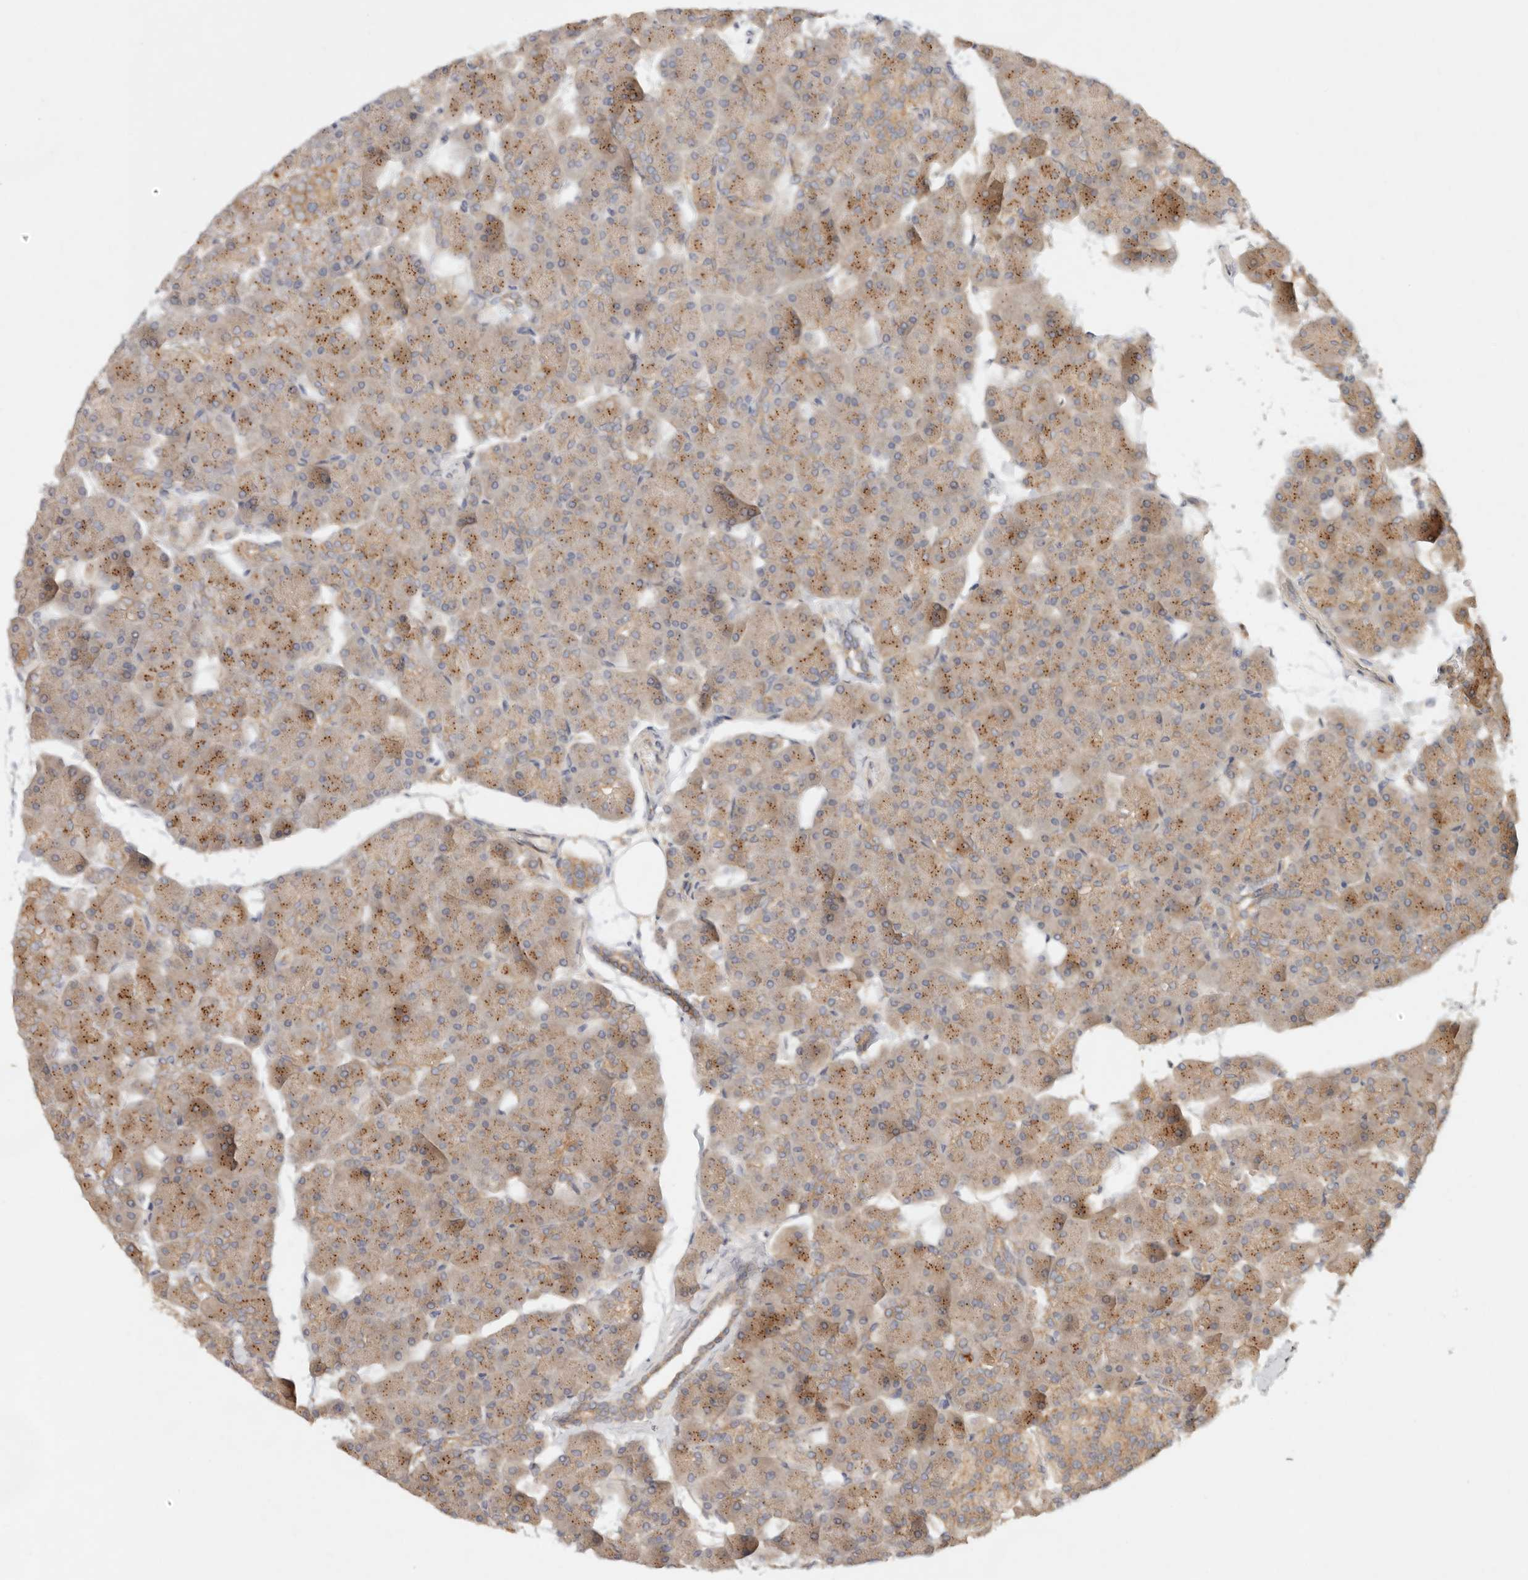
{"staining": {"intensity": "moderate", "quantity": ">75%", "location": "cytoplasmic/membranous"}, "tissue": "pancreas", "cell_type": "Exocrine glandular cells", "image_type": "normal", "snomed": [{"axis": "morphology", "description": "Normal tissue, NOS"}, {"axis": "topography", "description": "Pancreas"}], "caption": "Moderate cytoplasmic/membranous positivity is seen in approximately >75% of exocrine glandular cells in benign pancreas. (Stains: DAB in brown, nuclei in blue, Microscopy: brightfield microscopy at high magnification).", "gene": "HECTD3", "patient": {"sex": "male", "age": 35}}